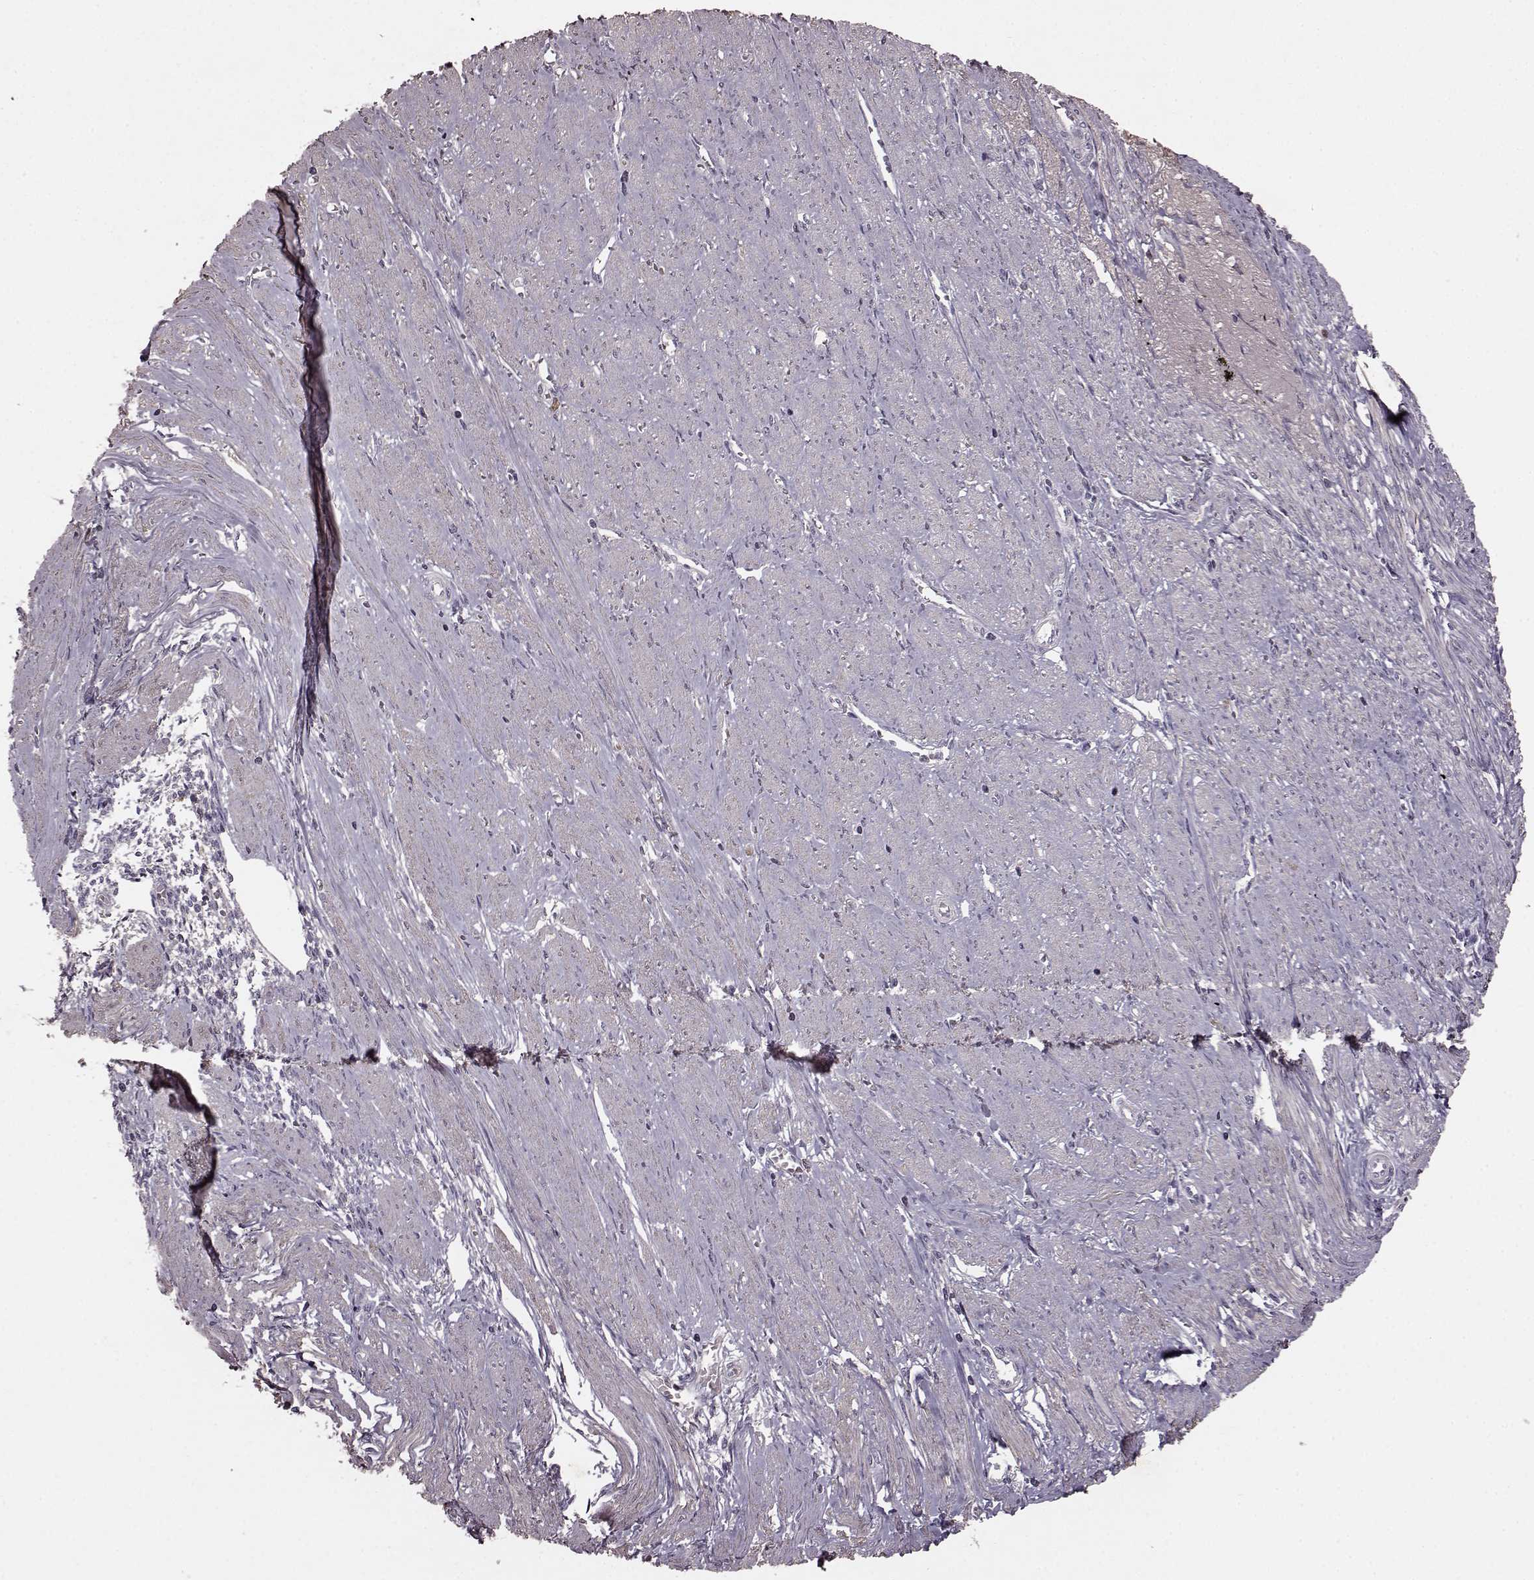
{"staining": {"intensity": "negative", "quantity": "none", "location": "none"}, "tissue": "endometrium", "cell_type": "Cells in endometrial stroma", "image_type": "normal", "snomed": [{"axis": "morphology", "description": "Normal tissue, NOS"}, {"axis": "topography", "description": "Endometrium"}], "caption": "This is an immunohistochemistry histopathology image of unremarkable human endometrium. There is no staining in cells in endometrial stroma.", "gene": "FRRS1L", "patient": {"sex": "female", "age": 37}}